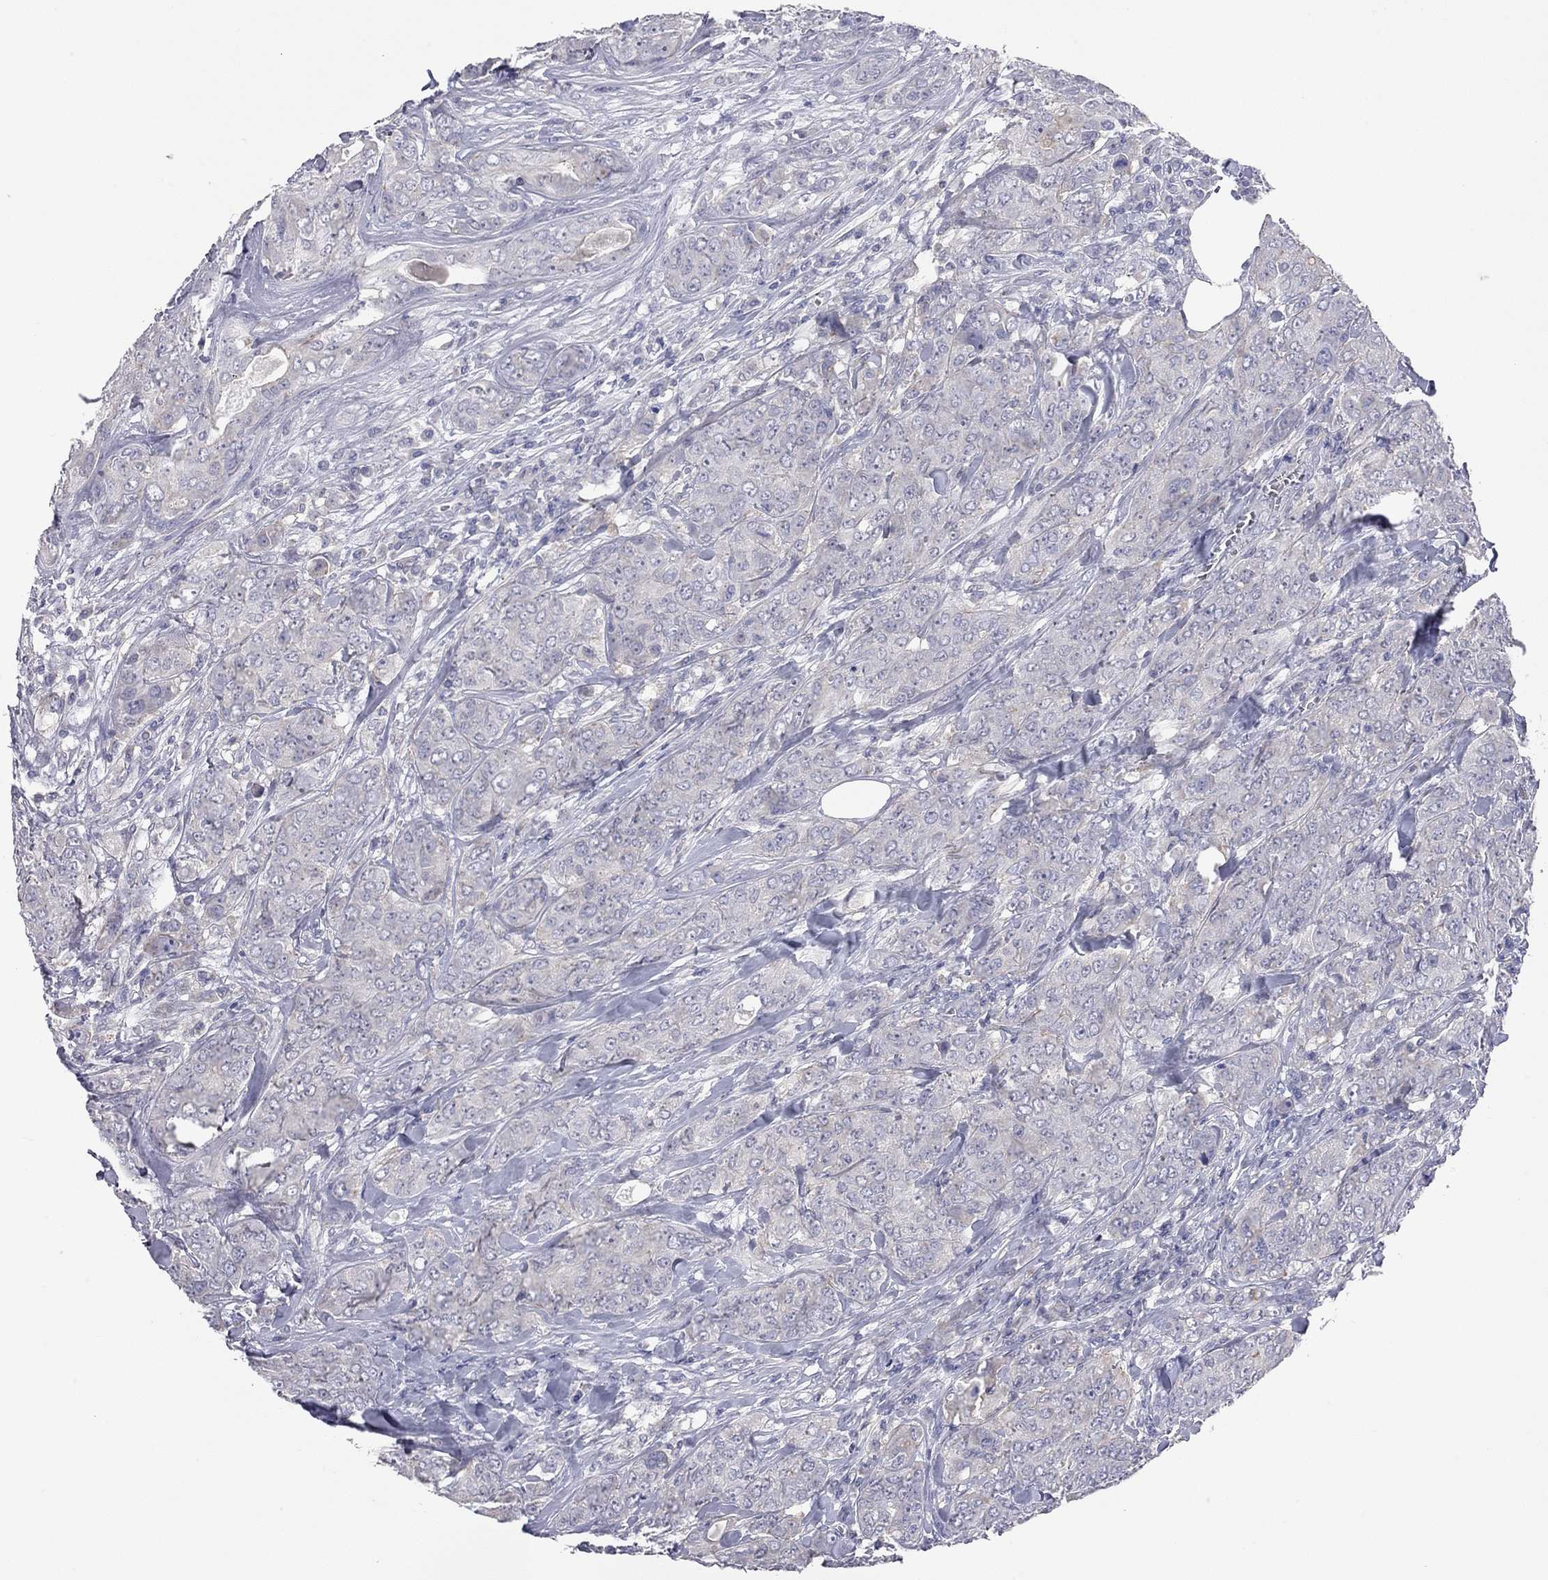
{"staining": {"intensity": "negative", "quantity": "none", "location": "none"}, "tissue": "breast cancer", "cell_type": "Tumor cells", "image_type": "cancer", "snomed": [{"axis": "morphology", "description": "Duct carcinoma"}, {"axis": "topography", "description": "Breast"}], "caption": "This histopathology image is of breast cancer stained with immunohistochemistry to label a protein in brown with the nuclei are counter-stained blue. There is no staining in tumor cells.", "gene": "KCNB1", "patient": {"sex": "female", "age": 43}}